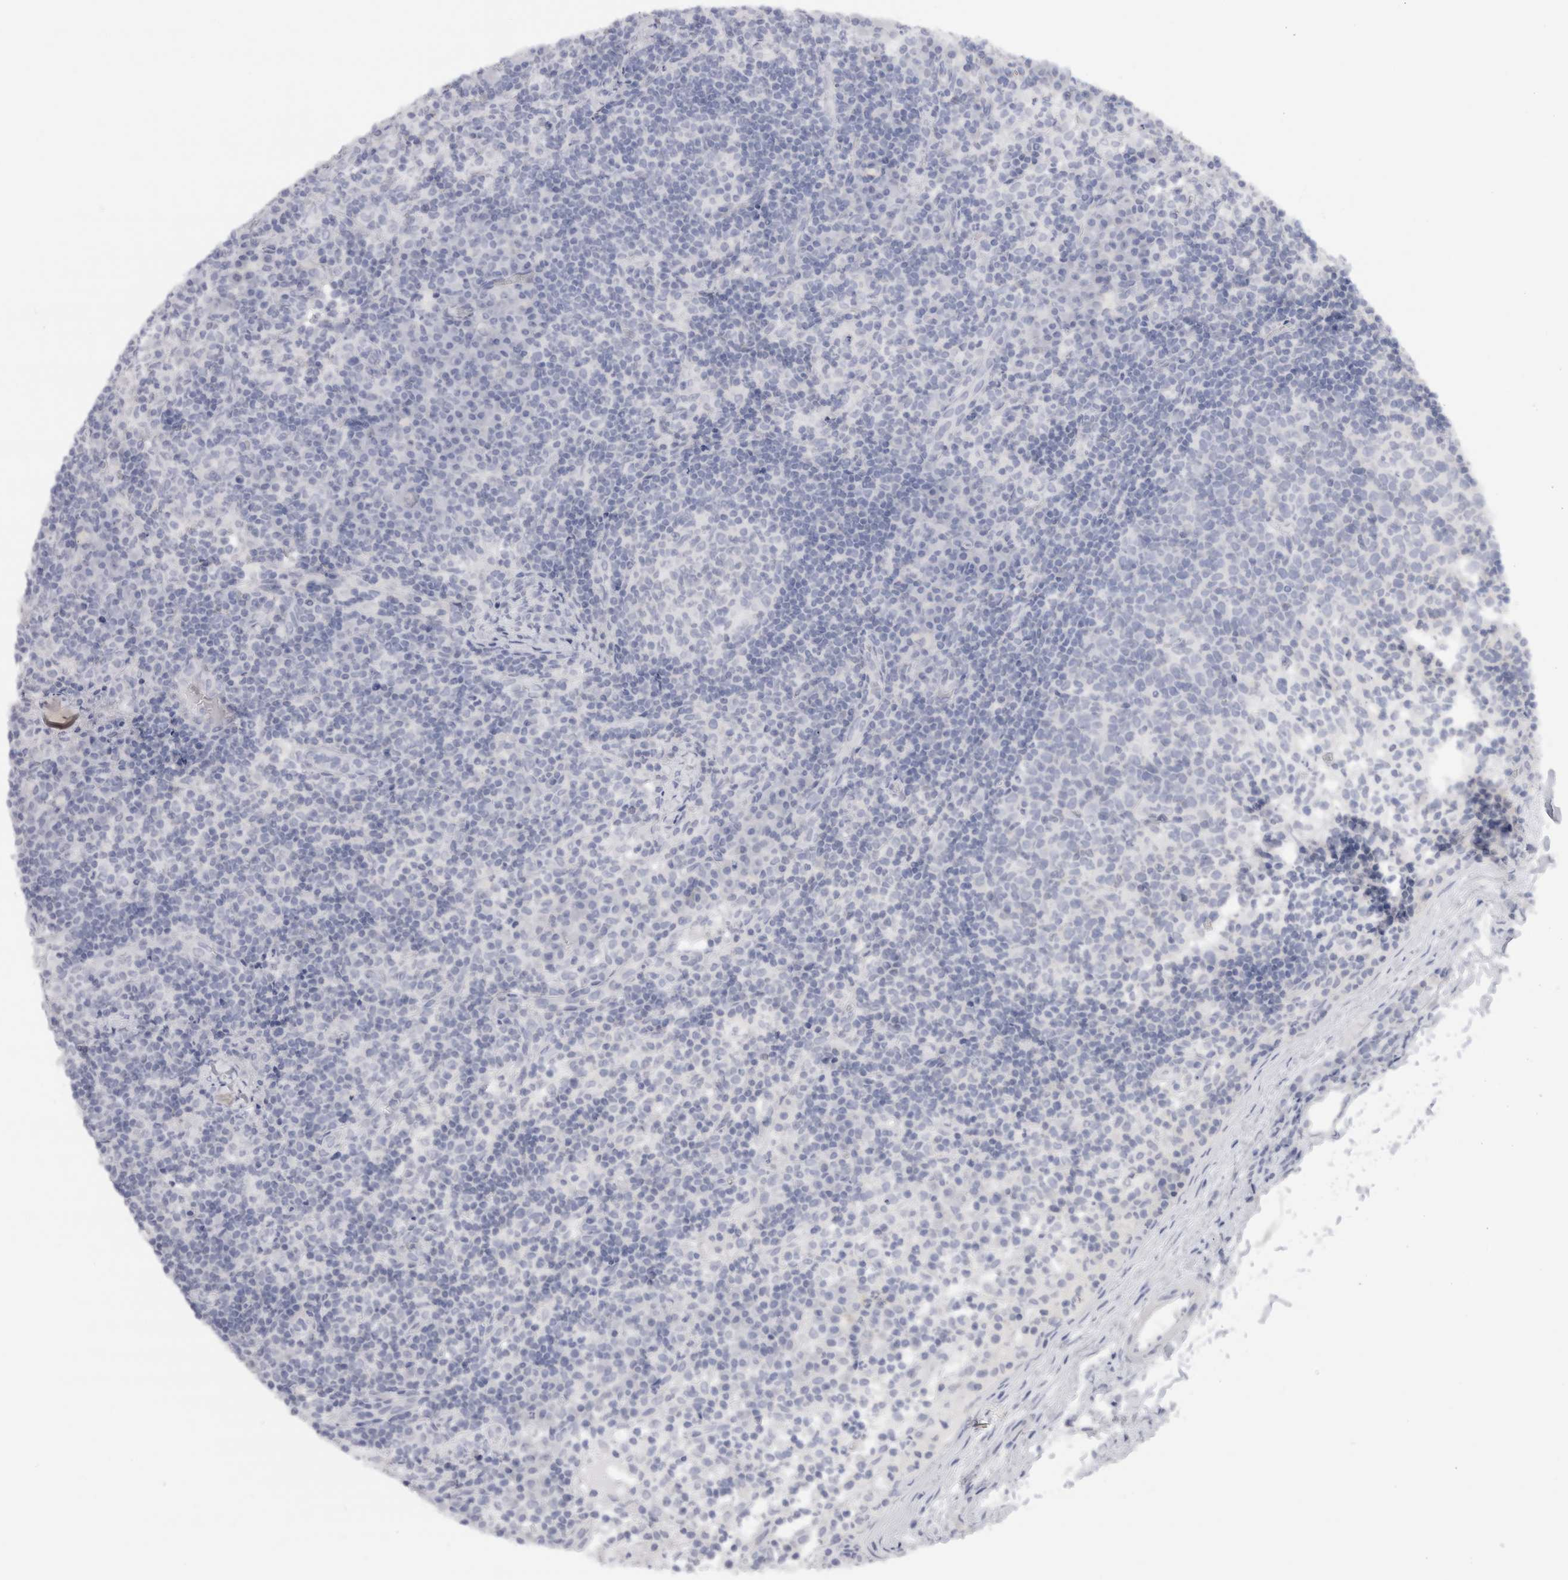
{"staining": {"intensity": "negative", "quantity": "none", "location": "none"}, "tissue": "lymph node", "cell_type": "Germinal center cells", "image_type": "normal", "snomed": [{"axis": "morphology", "description": "Normal tissue, NOS"}, {"axis": "morphology", "description": "Inflammation, NOS"}, {"axis": "topography", "description": "Lymph node"}], "caption": "The histopathology image exhibits no significant expression in germinal center cells of lymph node. The staining is performed using DAB (3,3'-diaminobenzidine) brown chromogen with nuclei counter-stained in using hematoxylin.", "gene": "C9orf50", "patient": {"sex": "male", "age": 55}}